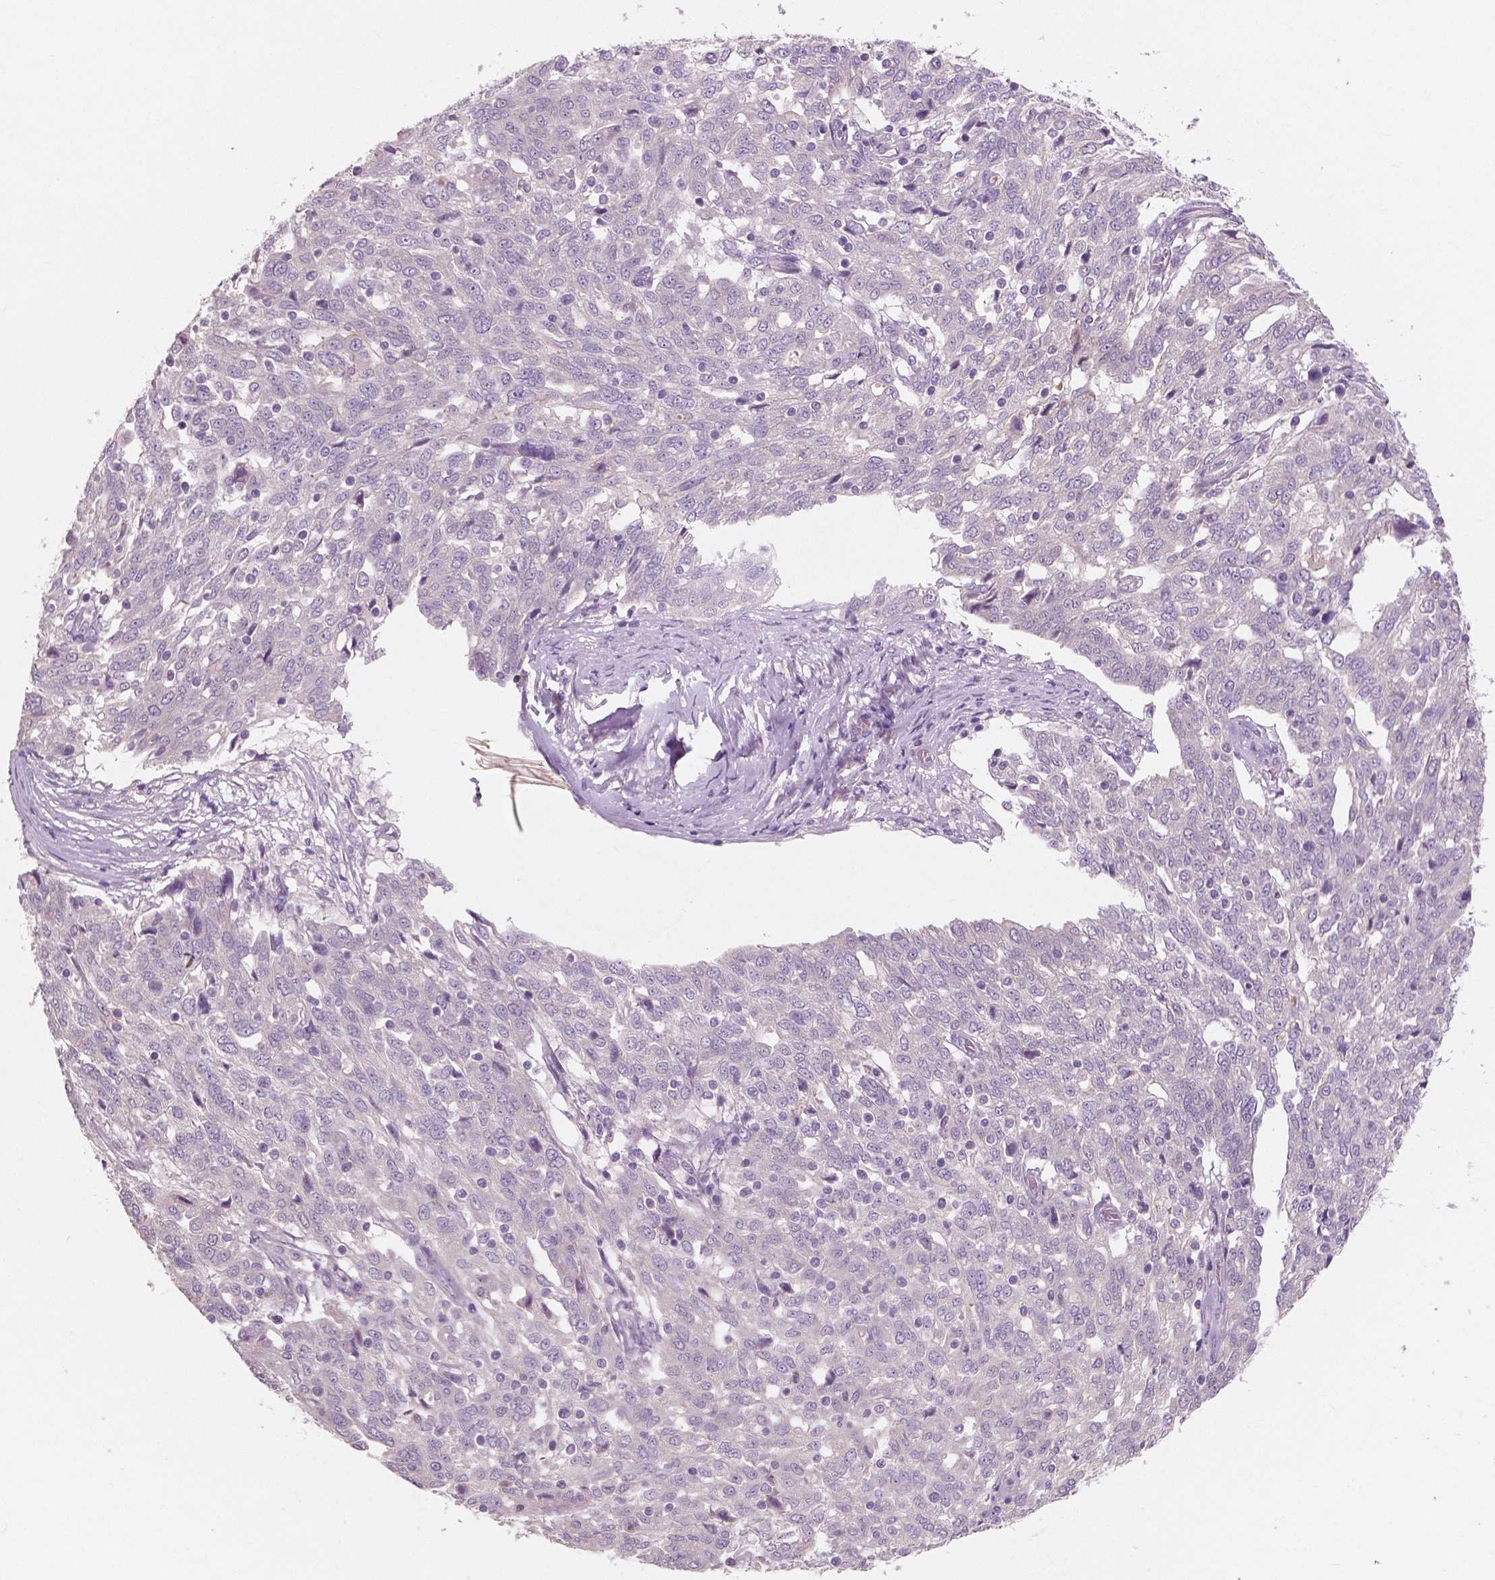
{"staining": {"intensity": "negative", "quantity": "none", "location": "none"}, "tissue": "ovarian cancer", "cell_type": "Tumor cells", "image_type": "cancer", "snomed": [{"axis": "morphology", "description": "Cystadenocarcinoma, serous, NOS"}, {"axis": "topography", "description": "Ovary"}], "caption": "Ovarian serous cystadenocarcinoma stained for a protein using IHC displays no expression tumor cells.", "gene": "LSM14B", "patient": {"sex": "female", "age": 67}}